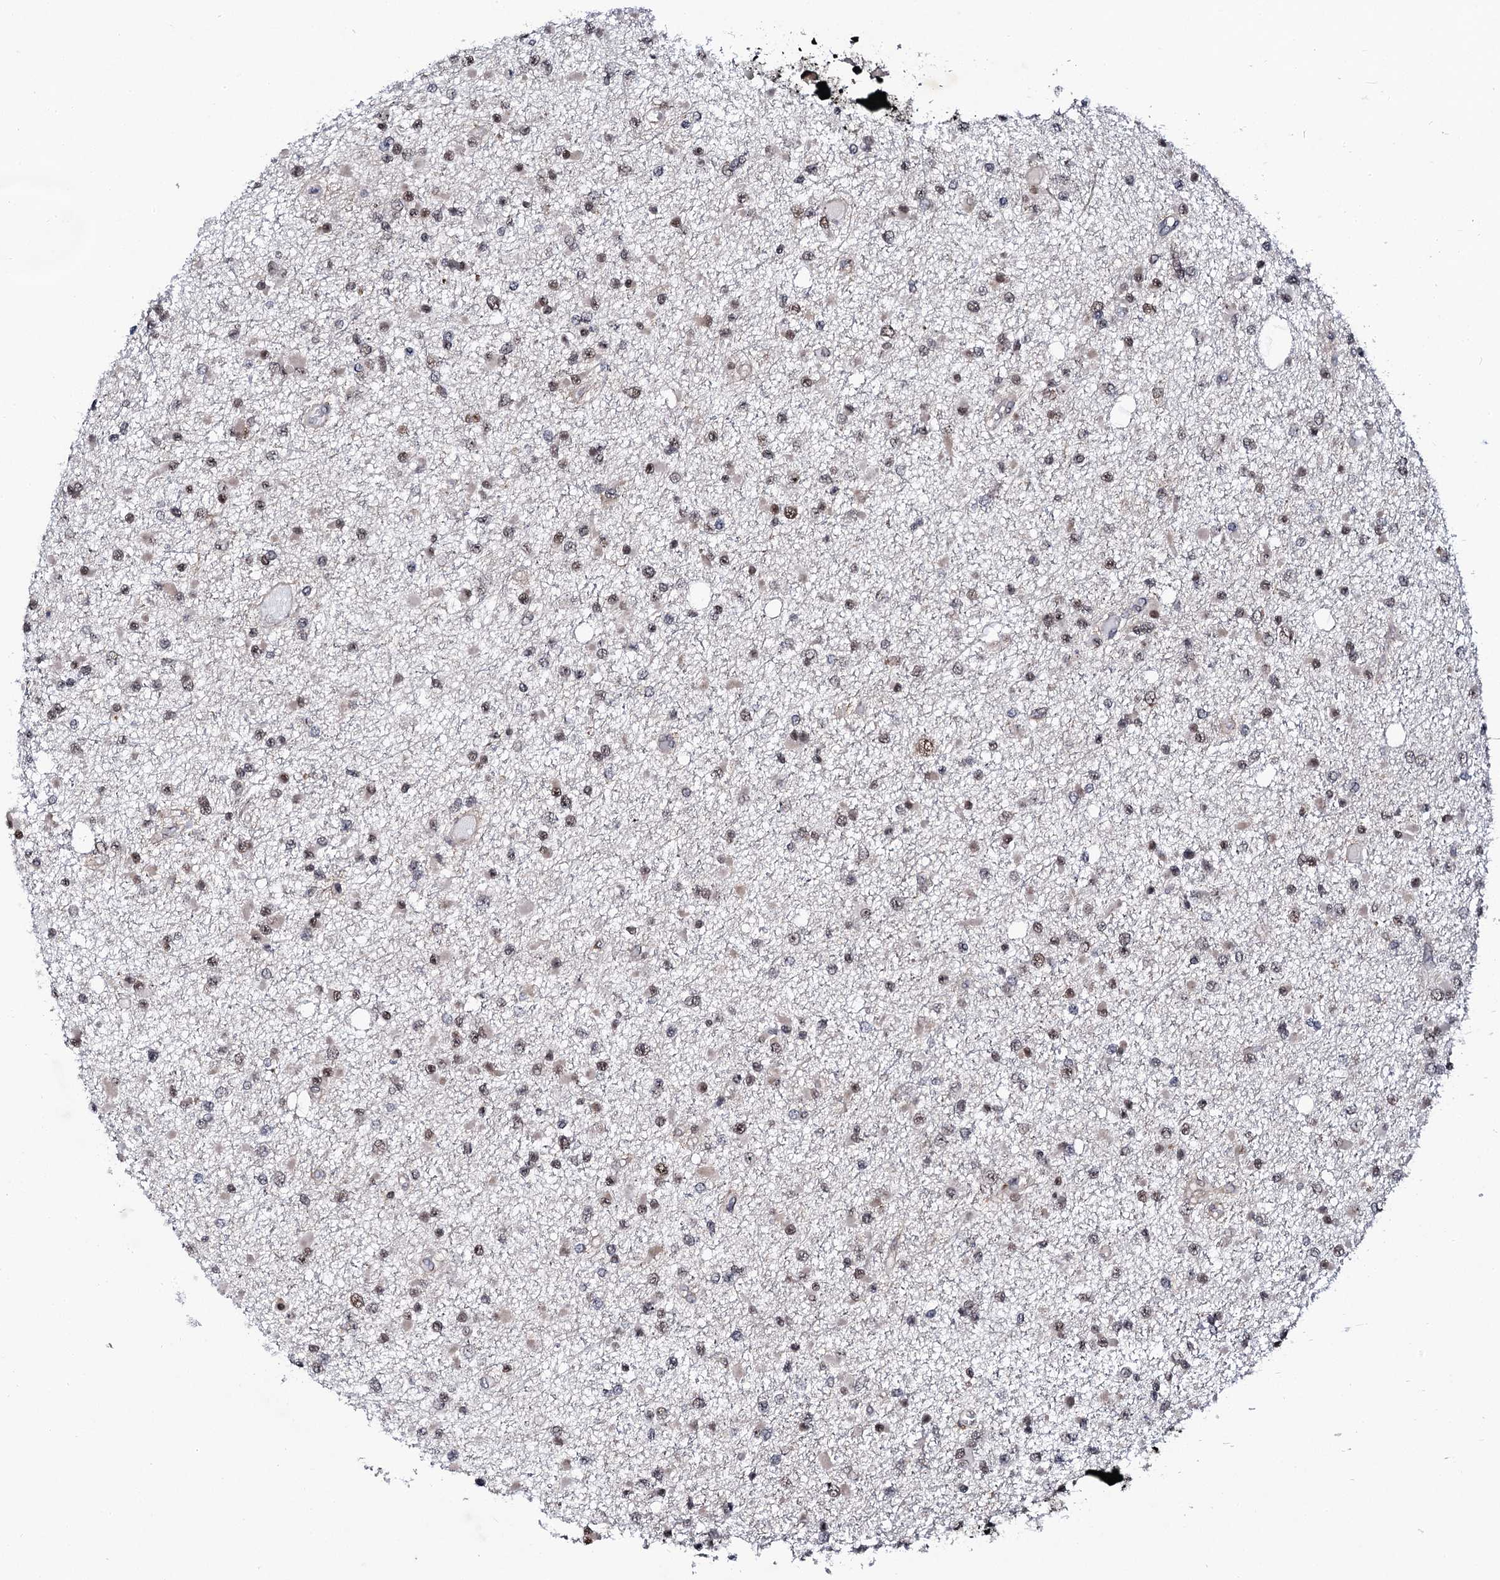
{"staining": {"intensity": "moderate", "quantity": "25%-75%", "location": "nuclear"}, "tissue": "glioma", "cell_type": "Tumor cells", "image_type": "cancer", "snomed": [{"axis": "morphology", "description": "Glioma, malignant, Low grade"}, {"axis": "topography", "description": "Brain"}], "caption": "Protein expression analysis of glioma shows moderate nuclear positivity in approximately 25%-75% of tumor cells.", "gene": "CSTF3", "patient": {"sex": "female", "age": 22}}